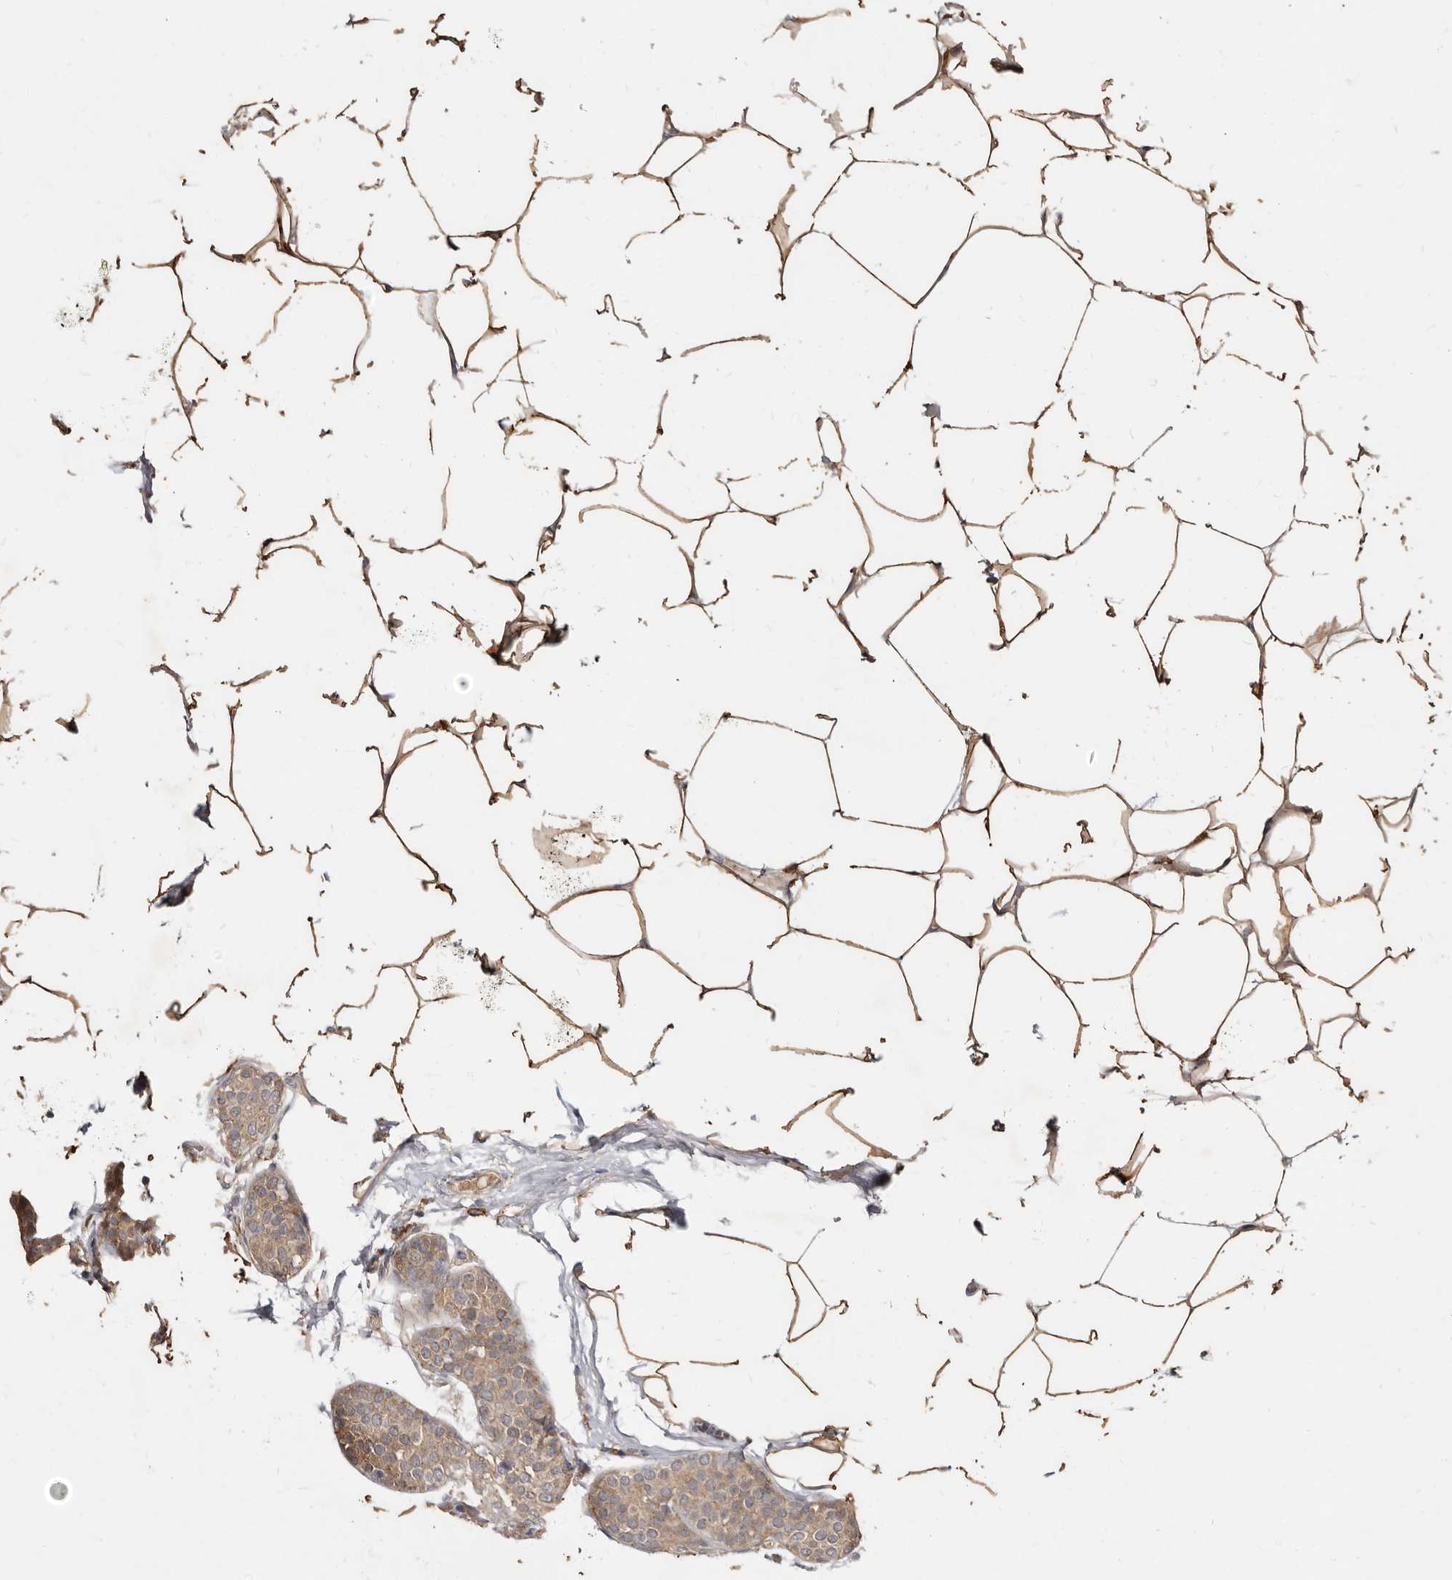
{"staining": {"intensity": "weak", "quantity": ">75%", "location": "cytoplasmic/membranous"}, "tissue": "breast cancer", "cell_type": "Tumor cells", "image_type": "cancer", "snomed": [{"axis": "morphology", "description": "Lobular carcinoma, in situ"}, {"axis": "morphology", "description": "Lobular carcinoma"}, {"axis": "topography", "description": "Breast"}], "caption": "Breast cancer (lobular carcinoma in situ) stained with a protein marker exhibits weak staining in tumor cells.", "gene": "INAVA", "patient": {"sex": "female", "age": 41}}